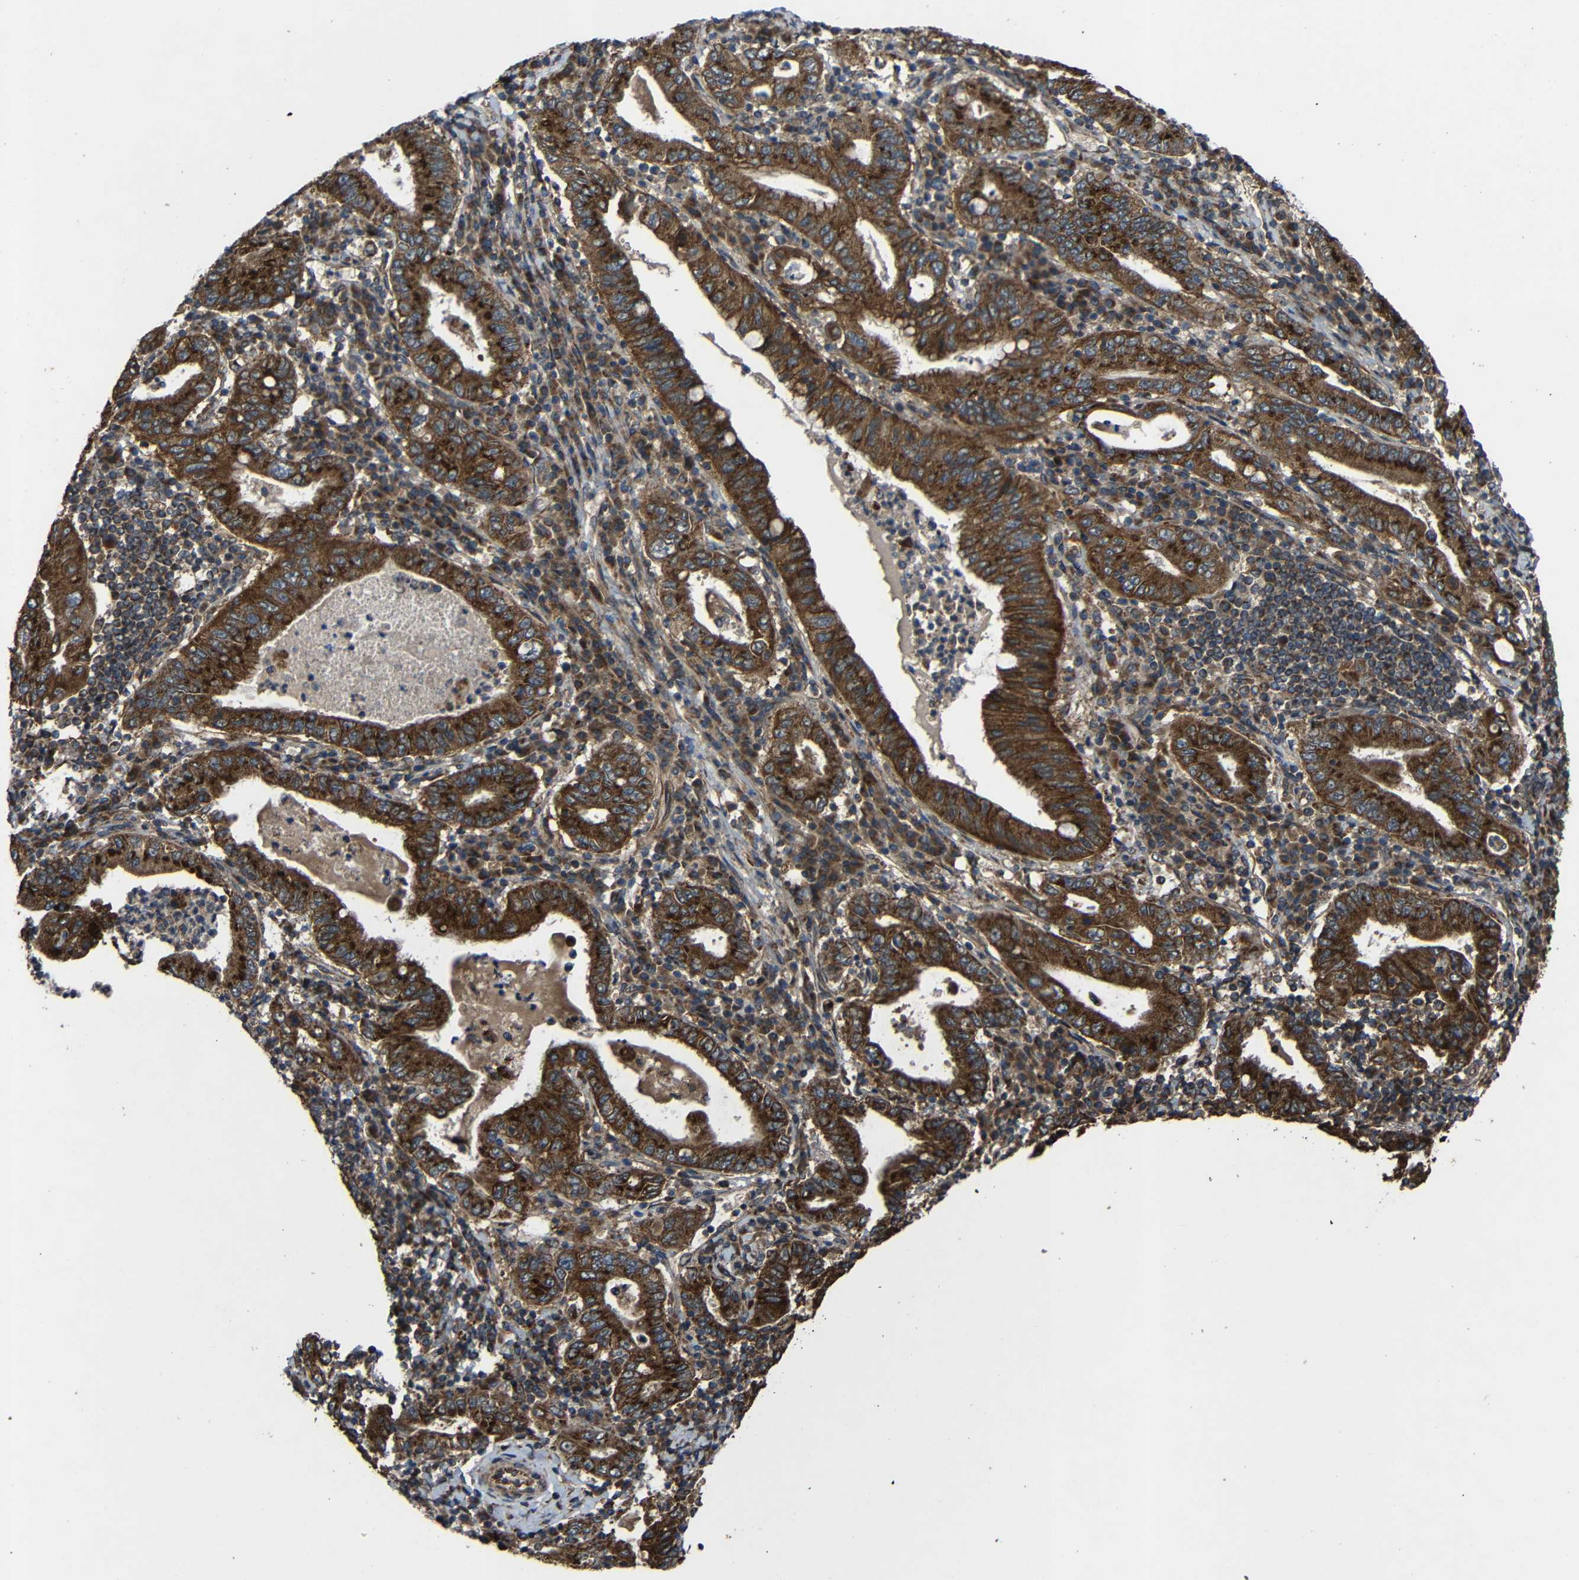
{"staining": {"intensity": "strong", "quantity": ">75%", "location": "cytoplasmic/membranous"}, "tissue": "stomach cancer", "cell_type": "Tumor cells", "image_type": "cancer", "snomed": [{"axis": "morphology", "description": "Normal tissue, NOS"}, {"axis": "morphology", "description": "Adenocarcinoma, NOS"}, {"axis": "topography", "description": "Esophagus"}, {"axis": "topography", "description": "Stomach, upper"}, {"axis": "topography", "description": "Peripheral nerve tissue"}], "caption": "IHC photomicrograph of neoplastic tissue: human adenocarcinoma (stomach) stained using immunohistochemistry exhibits high levels of strong protein expression localized specifically in the cytoplasmic/membranous of tumor cells, appearing as a cytoplasmic/membranous brown color.", "gene": "C1GALT1", "patient": {"sex": "male", "age": 62}}